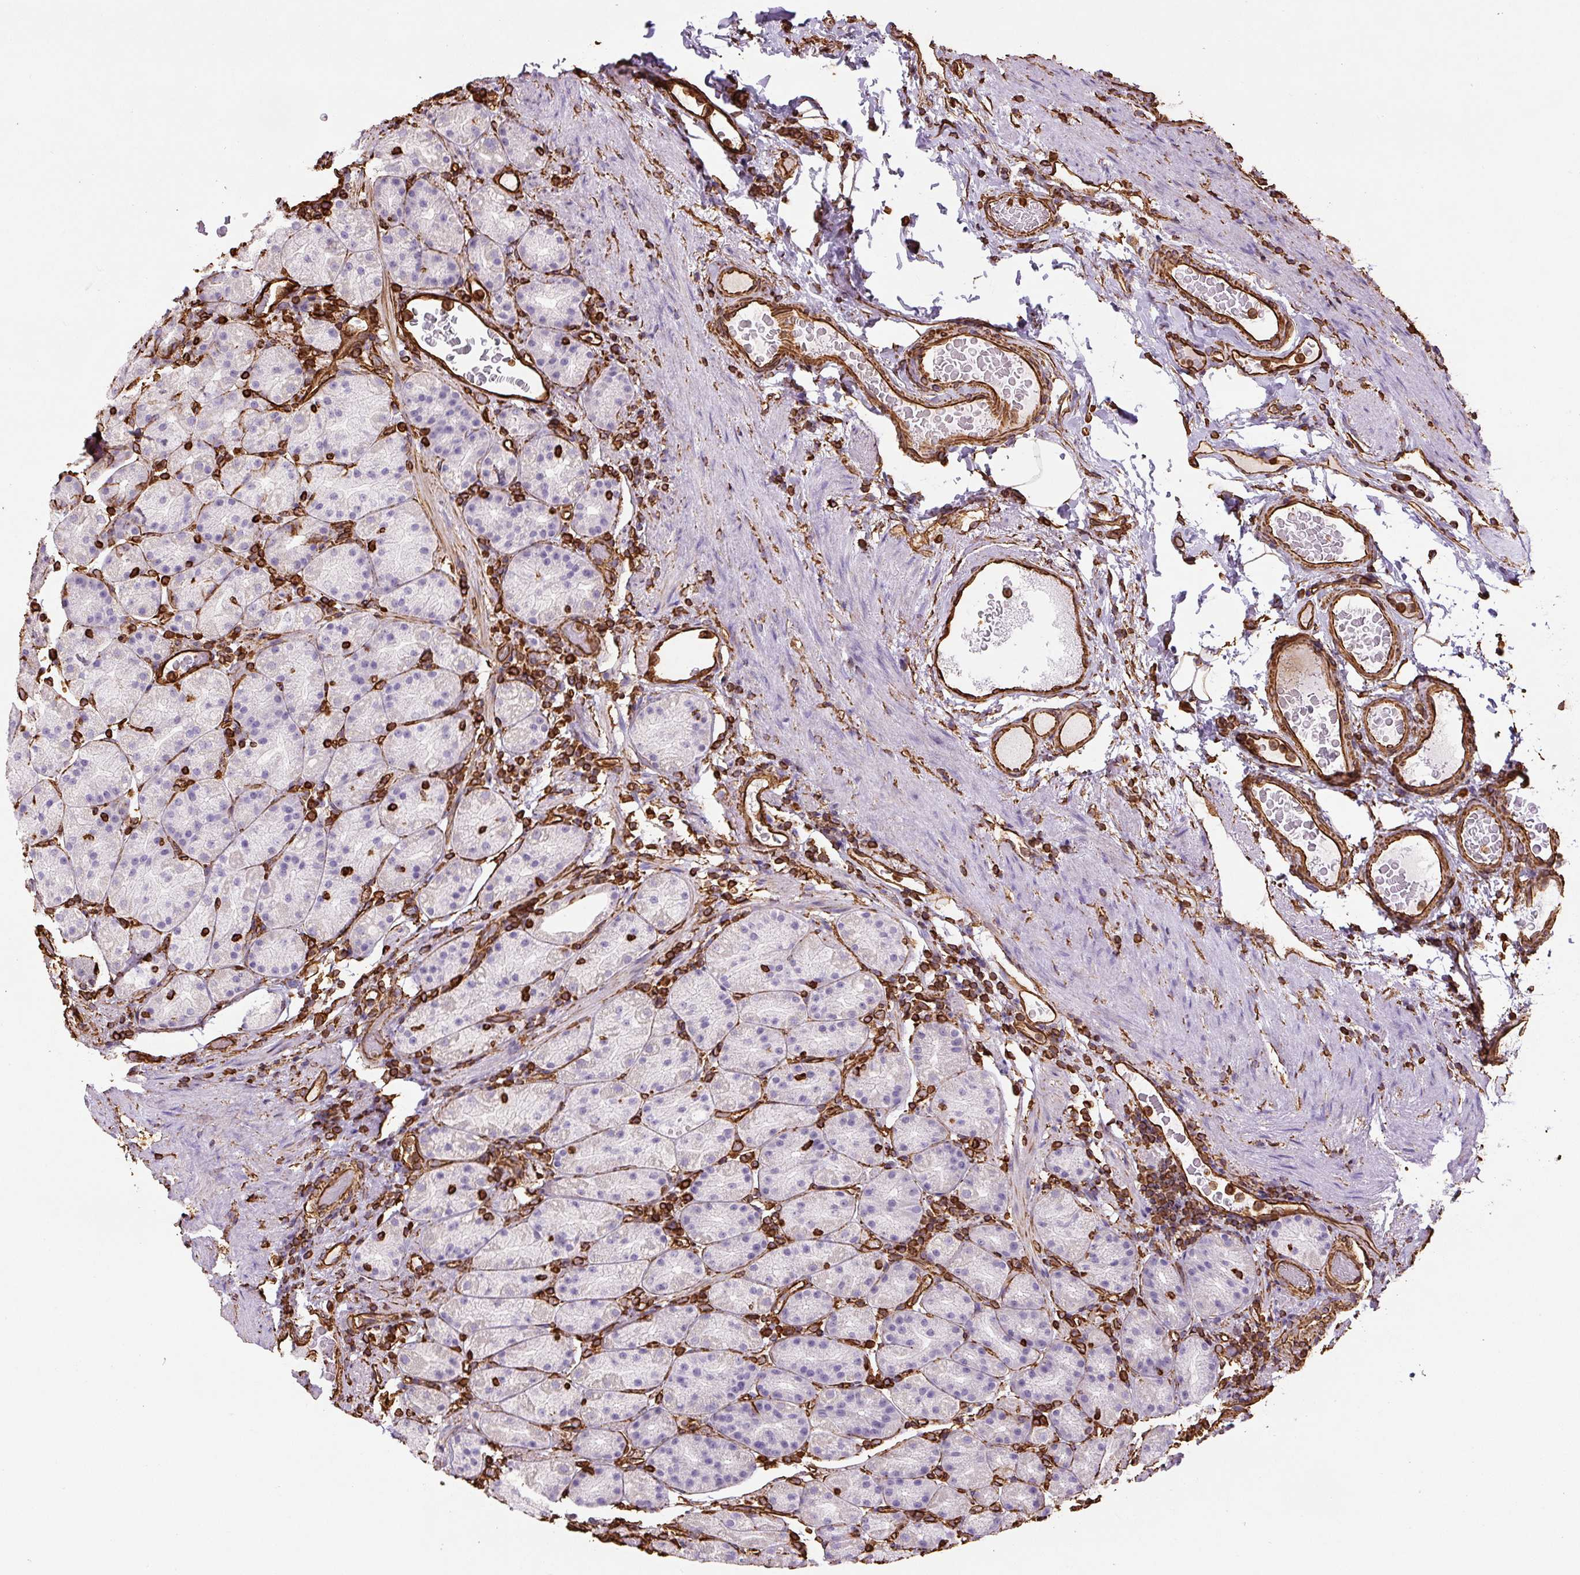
{"staining": {"intensity": "negative", "quantity": "none", "location": "none"}, "tissue": "stomach", "cell_type": "Glandular cells", "image_type": "normal", "snomed": [{"axis": "morphology", "description": "Normal tissue, NOS"}, {"axis": "topography", "description": "Stomach, upper"}, {"axis": "topography", "description": "Stomach"}], "caption": "An IHC image of normal stomach is shown. There is no staining in glandular cells of stomach. The staining is performed using DAB (3,3'-diaminobenzidine) brown chromogen with nuclei counter-stained in using hematoxylin.", "gene": "VIM", "patient": {"sex": "male", "age": 68}}